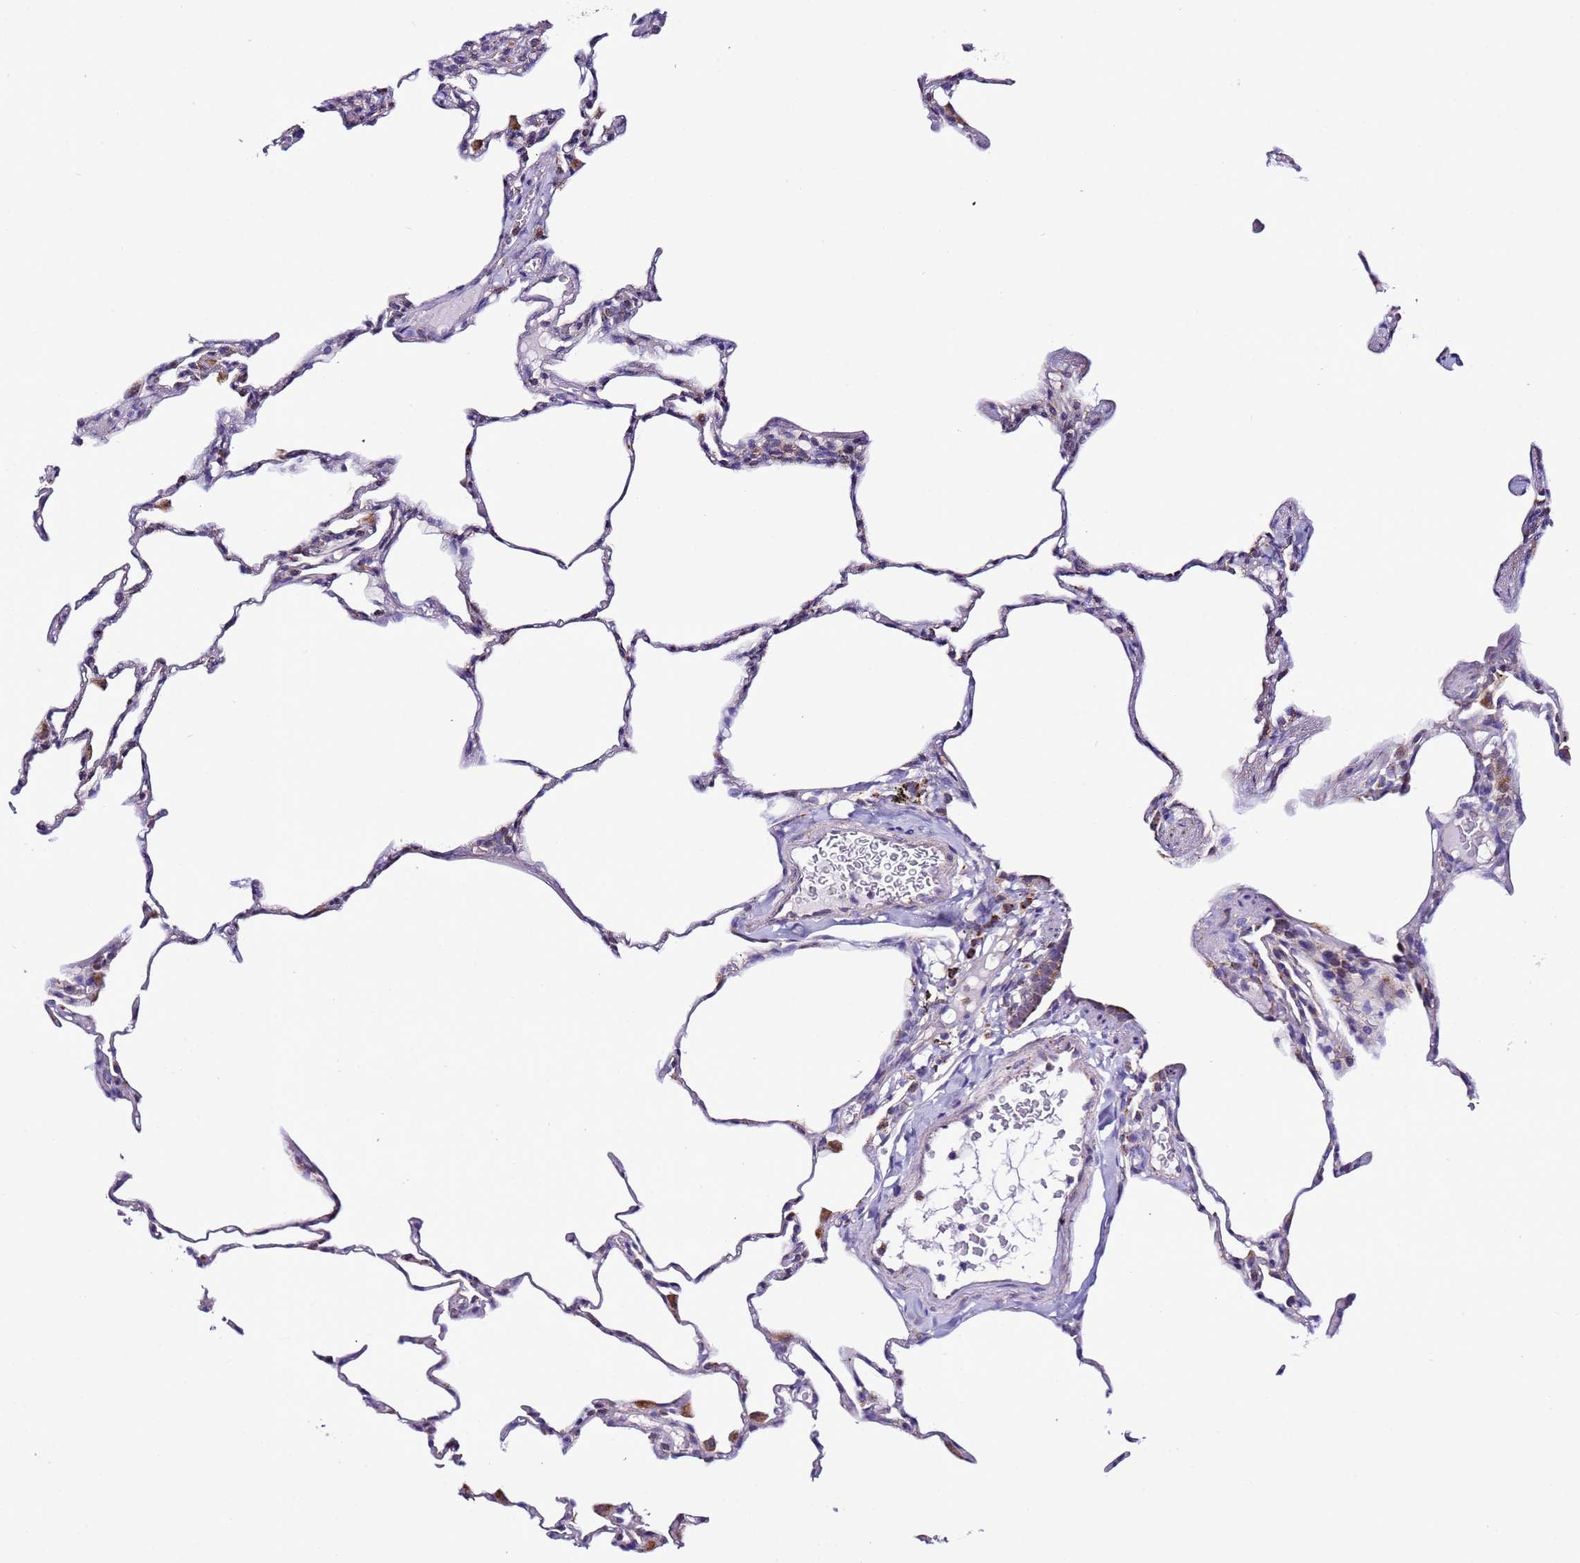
{"staining": {"intensity": "weak", "quantity": "<25%", "location": "cytoplasmic/membranous"}, "tissue": "lung", "cell_type": "Alveolar cells", "image_type": "normal", "snomed": [{"axis": "morphology", "description": "Normal tissue, NOS"}, {"axis": "topography", "description": "Lung"}], "caption": "Immunohistochemical staining of normal human lung displays no significant expression in alveolar cells.", "gene": "UEVLD", "patient": {"sex": "male", "age": 20}}